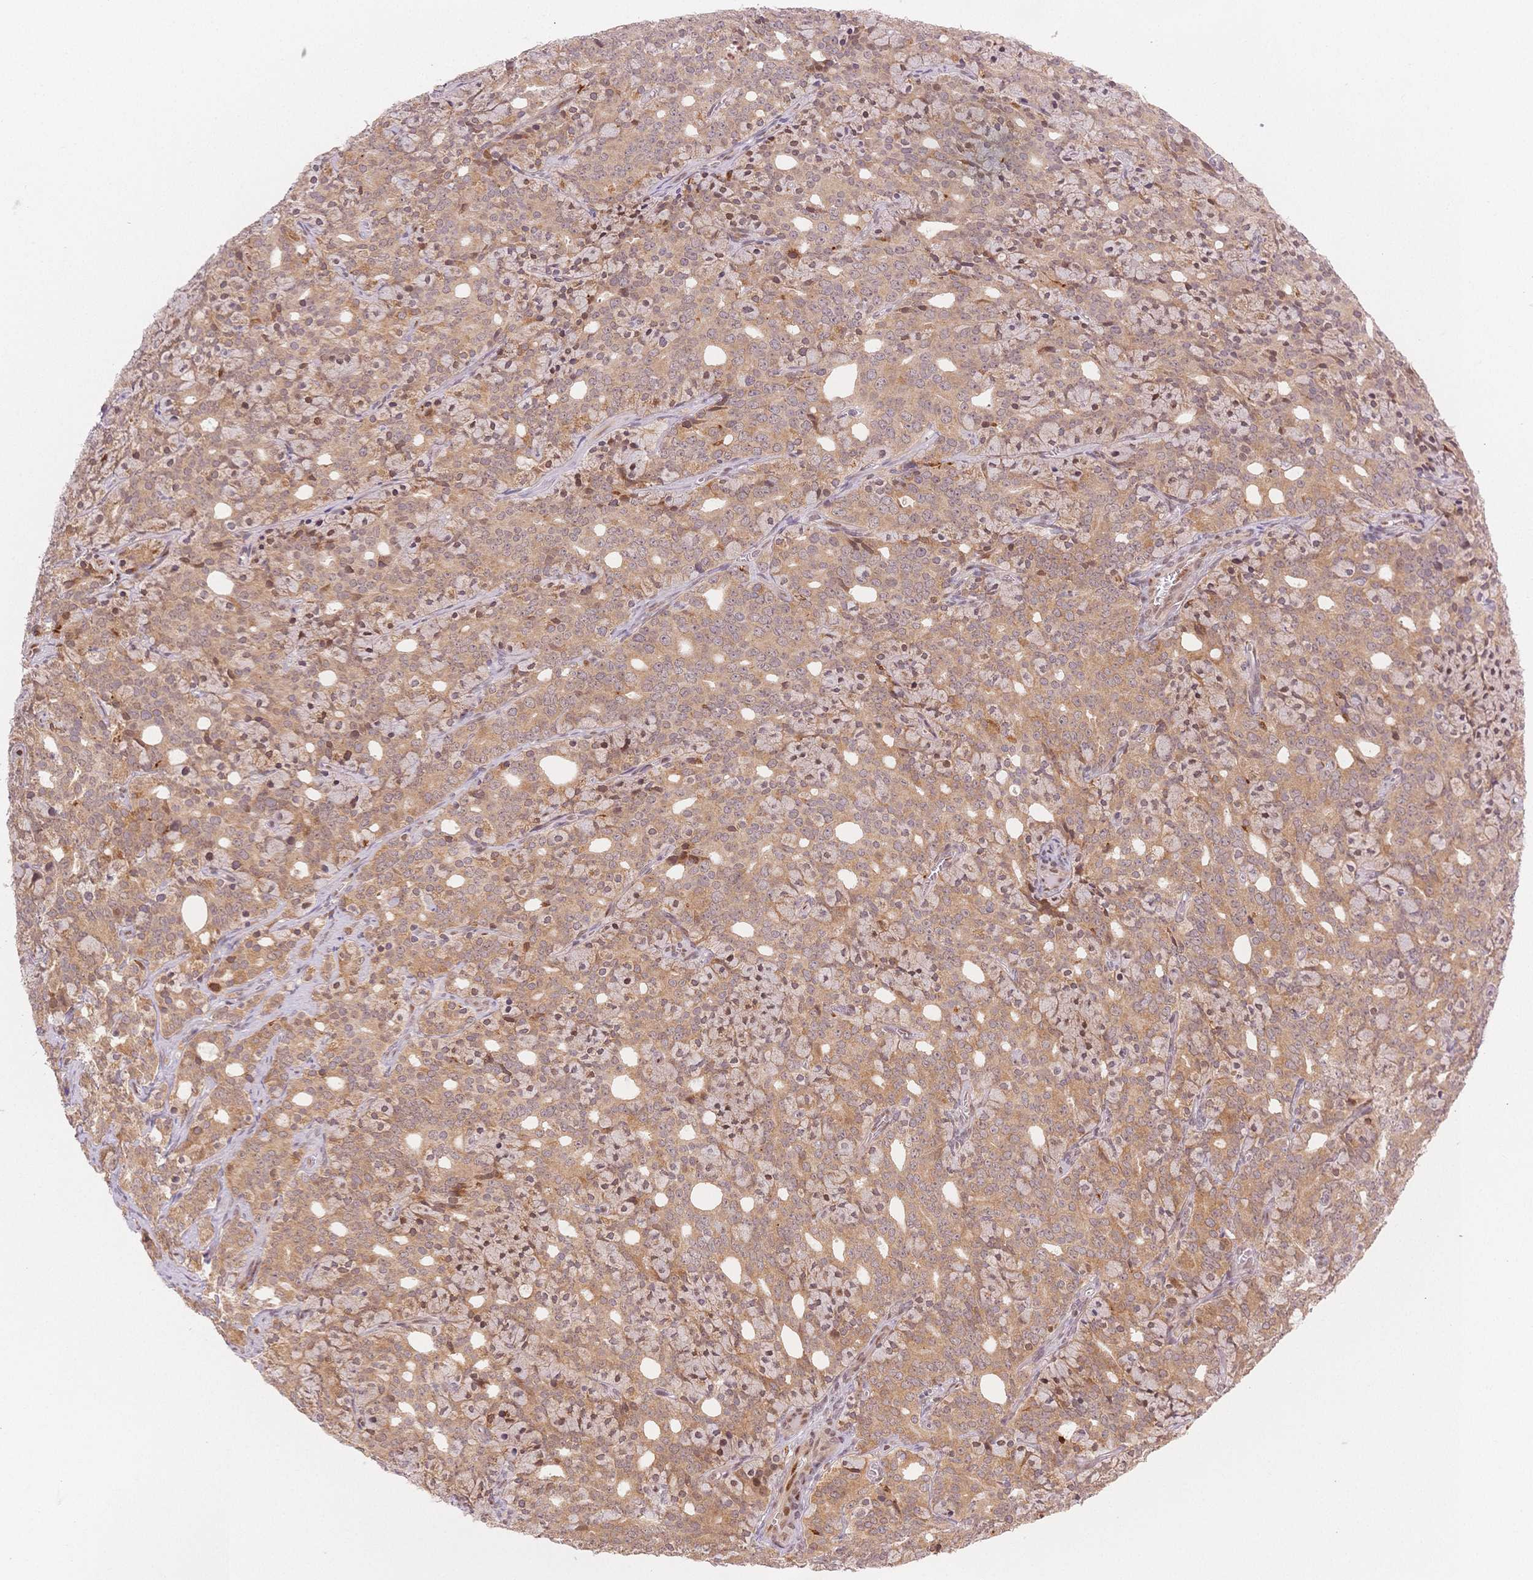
{"staining": {"intensity": "moderate", "quantity": ">75%", "location": "cytoplasmic/membranous"}, "tissue": "prostate cancer", "cell_type": "Tumor cells", "image_type": "cancer", "snomed": [{"axis": "morphology", "description": "Adenocarcinoma, High grade"}, {"axis": "topography", "description": "Prostate"}], "caption": "An image of human prostate cancer stained for a protein shows moderate cytoplasmic/membranous brown staining in tumor cells.", "gene": "STK39", "patient": {"sex": "male", "age": 84}}